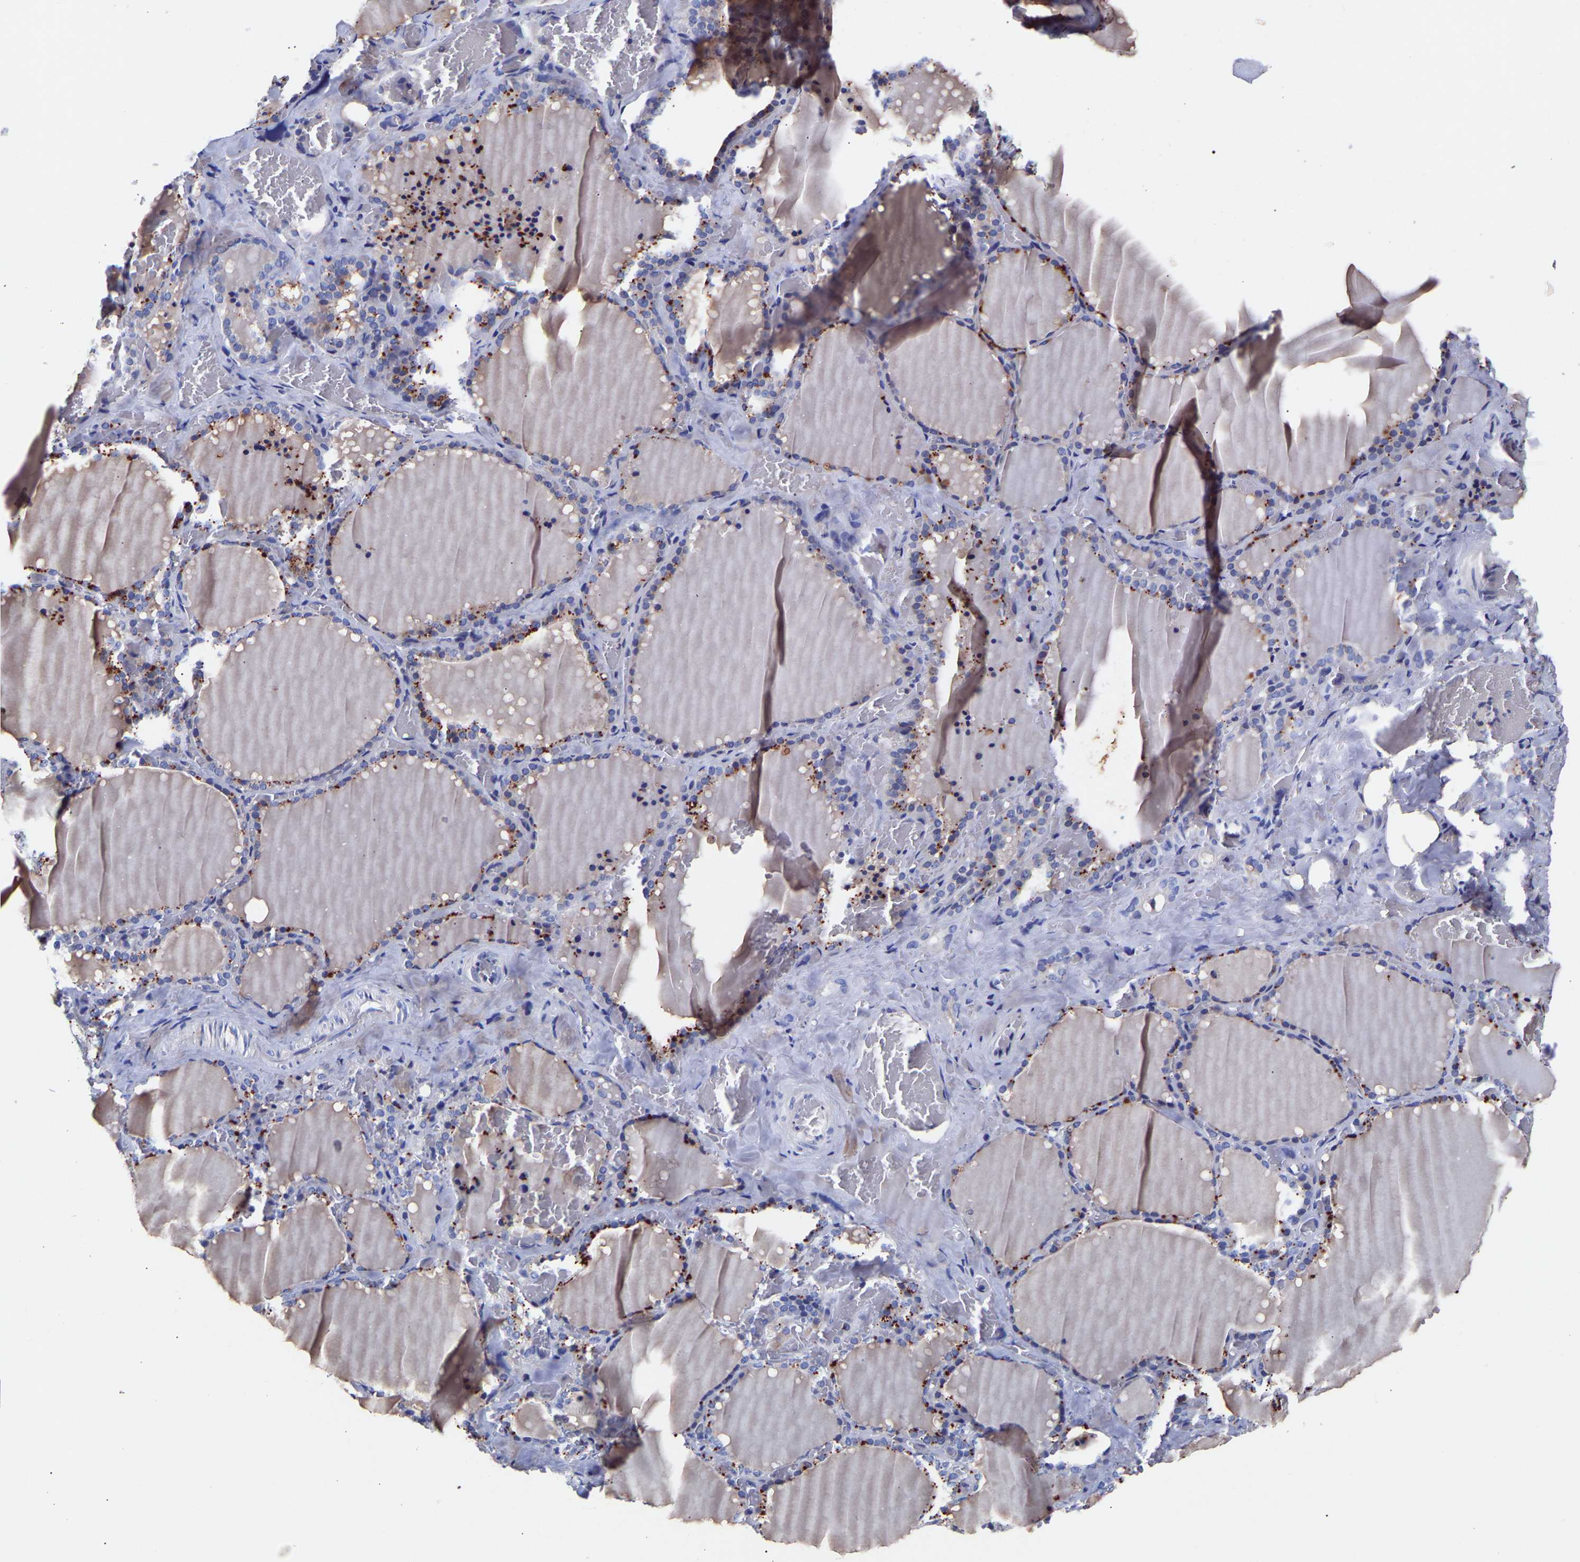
{"staining": {"intensity": "moderate", "quantity": "25%-75%", "location": "cytoplasmic/membranous"}, "tissue": "thyroid gland", "cell_type": "Glandular cells", "image_type": "normal", "snomed": [{"axis": "morphology", "description": "Normal tissue, NOS"}, {"axis": "topography", "description": "Thyroid gland"}], "caption": "Thyroid gland was stained to show a protein in brown. There is medium levels of moderate cytoplasmic/membranous staining in approximately 25%-75% of glandular cells. (DAB (3,3'-diaminobenzidine) = brown stain, brightfield microscopy at high magnification).", "gene": "SEM1", "patient": {"sex": "female", "age": 22}}